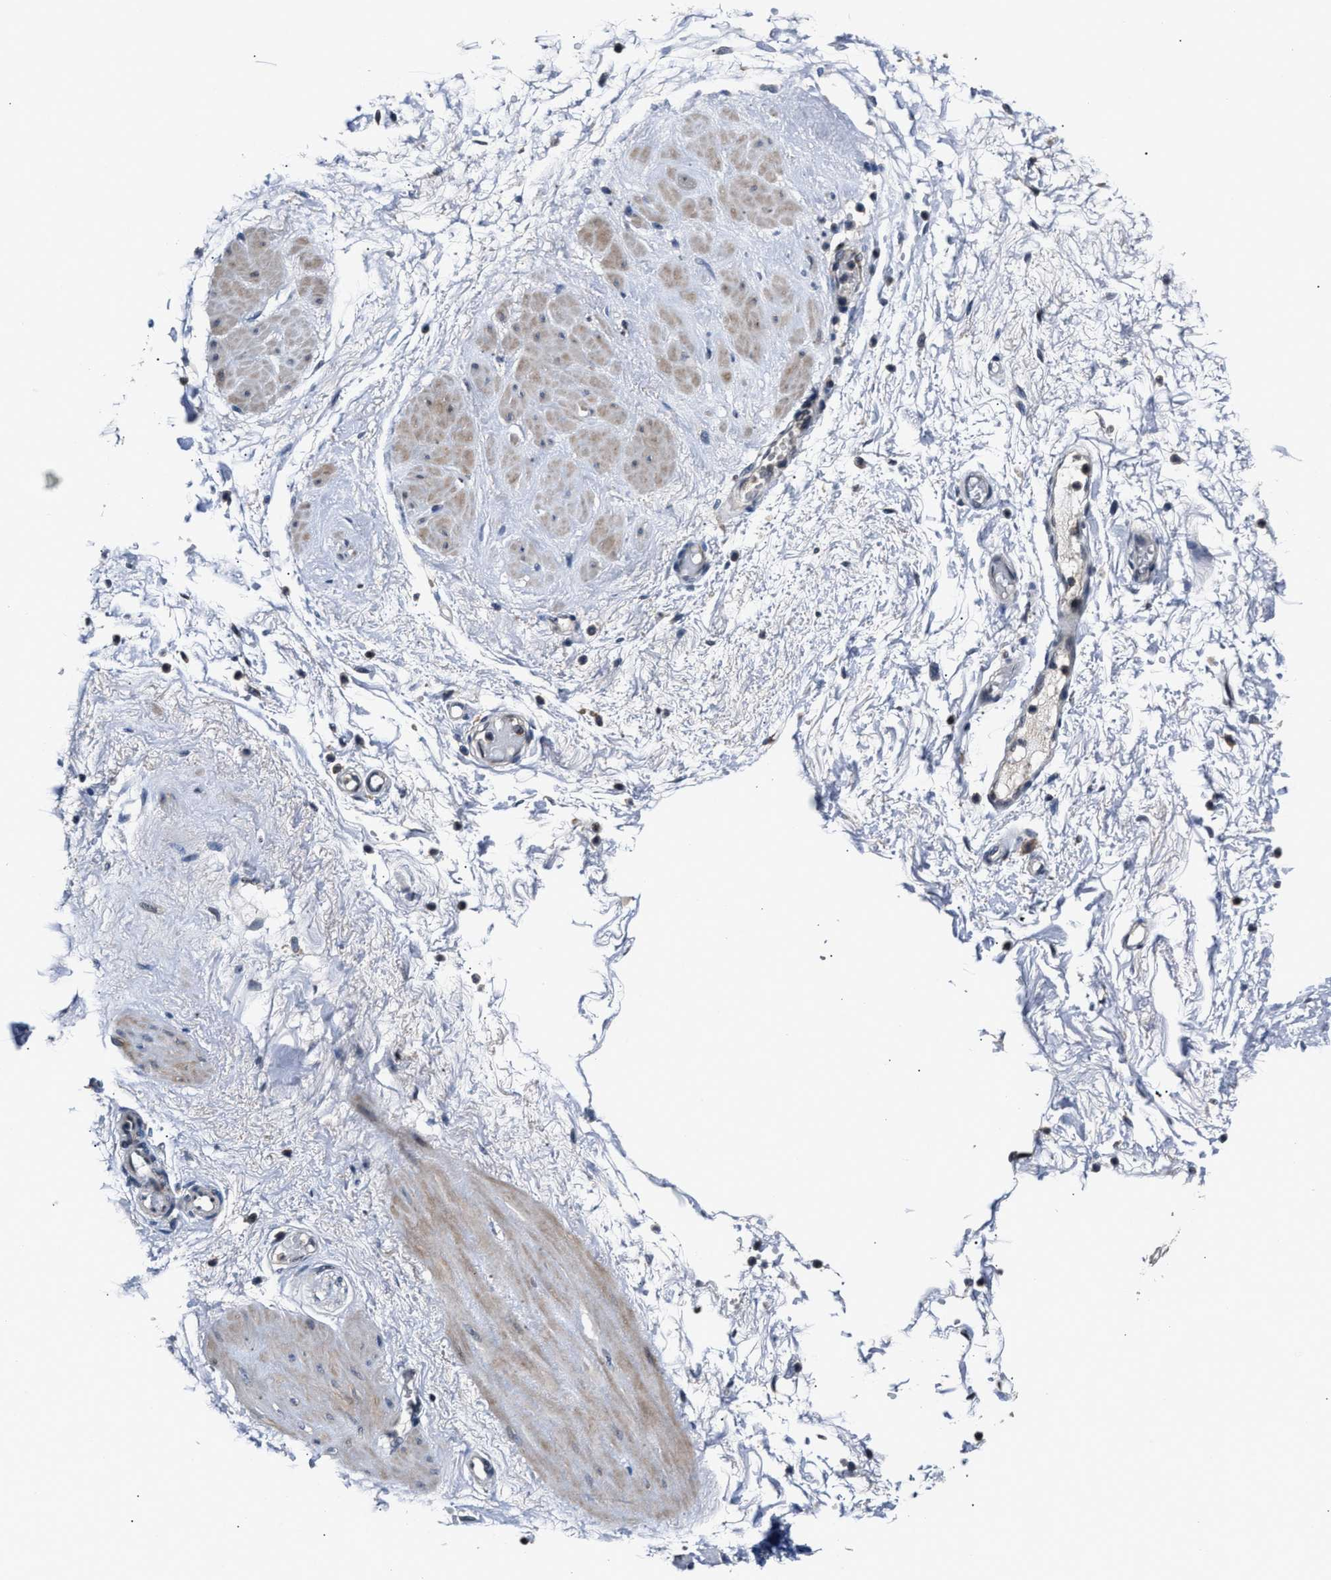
{"staining": {"intensity": "negative", "quantity": "none", "location": "none"}, "tissue": "adipose tissue", "cell_type": "Adipocytes", "image_type": "normal", "snomed": [{"axis": "morphology", "description": "Normal tissue, NOS"}, {"axis": "topography", "description": "Soft tissue"}, {"axis": "topography", "description": "Vascular tissue"}], "caption": "Human adipose tissue stained for a protein using IHC shows no positivity in adipocytes.", "gene": "DNAJC24", "patient": {"sex": "female", "age": 35}}